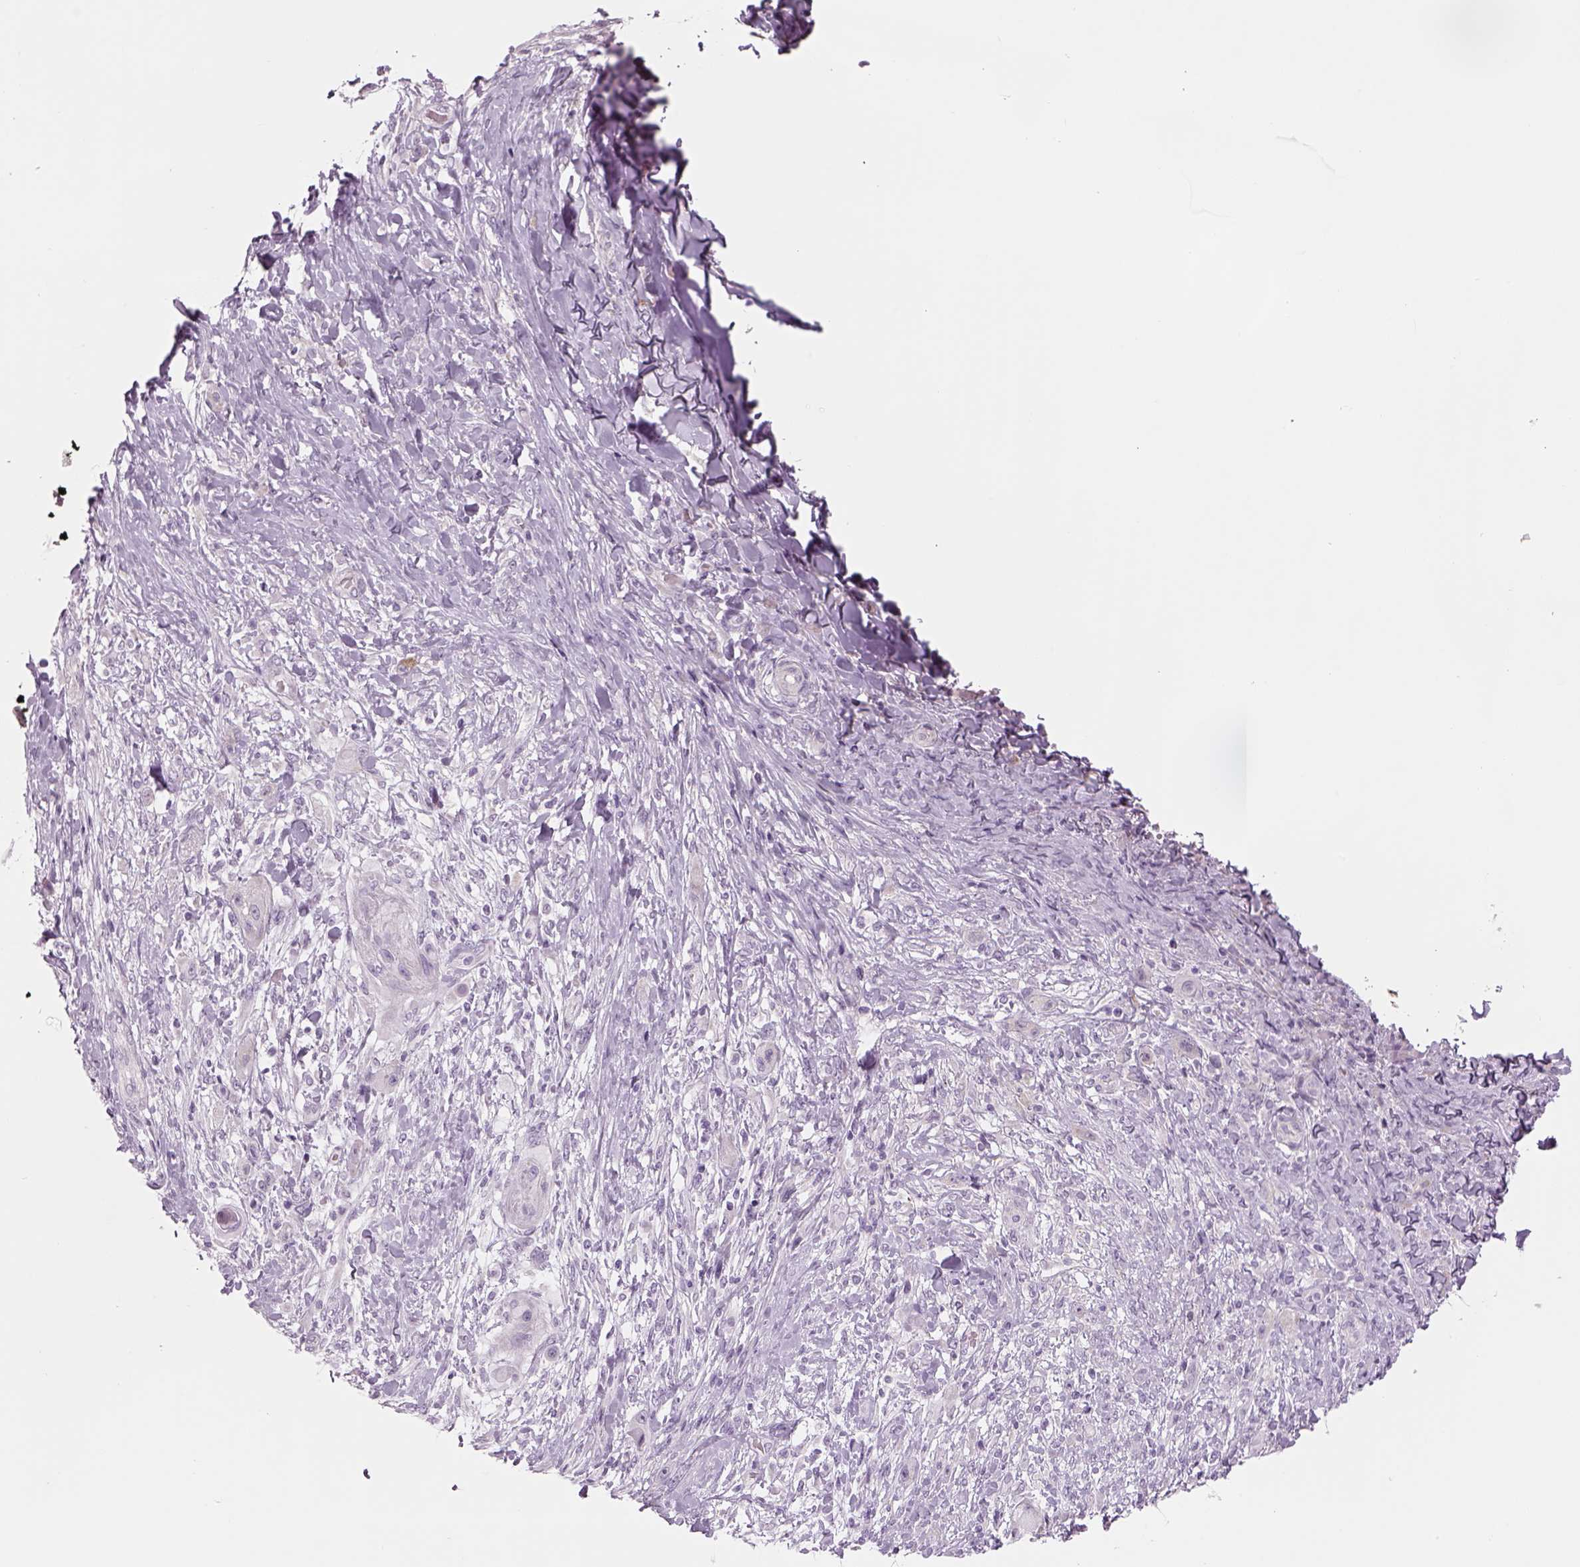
{"staining": {"intensity": "negative", "quantity": "none", "location": "none"}, "tissue": "skin cancer", "cell_type": "Tumor cells", "image_type": "cancer", "snomed": [{"axis": "morphology", "description": "Squamous cell carcinoma, NOS"}, {"axis": "topography", "description": "Skin"}], "caption": "Immunohistochemistry (IHC) photomicrograph of human skin cancer stained for a protein (brown), which shows no positivity in tumor cells. (Stains: DAB (3,3'-diaminobenzidine) immunohistochemistry (IHC) with hematoxylin counter stain, Microscopy: brightfield microscopy at high magnification).", "gene": "KCNMB4", "patient": {"sex": "male", "age": 62}}